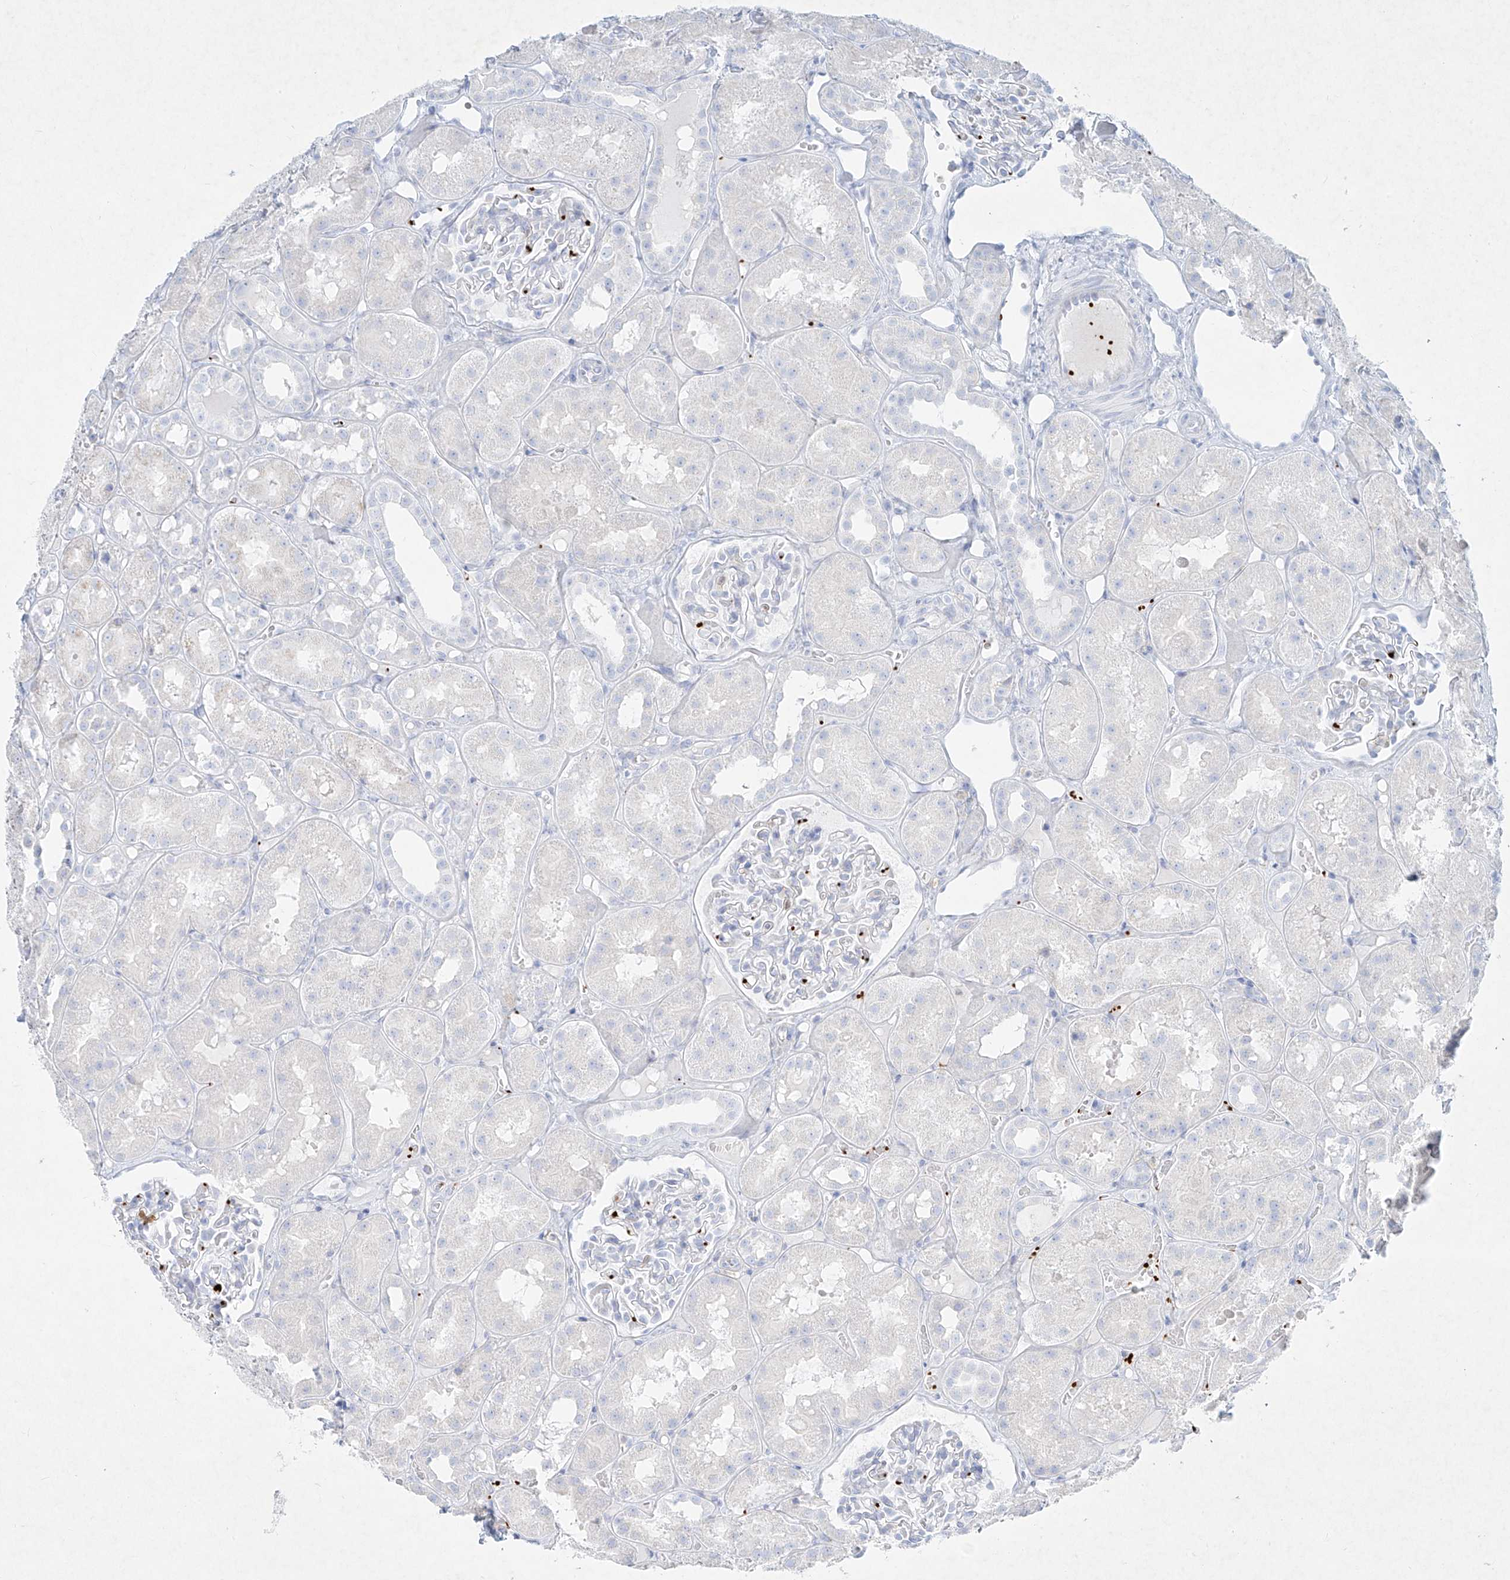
{"staining": {"intensity": "negative", "quantity": "none", "location": "none"}, "tissue": "kidney", "cell_type": "Cells in glomeruli", "image_type": "normal", "snomed": [{"axis": "morphology", "description": "Normal tissue, NOS"}, {"axis": "topography", "description": "Kidney"}], "caption": "Immunohistochemical staining of benign human kidney exhibits no significant expression in cells in glomeruli.", "gene": "PLEK", "patient": {"sex": "male", "age": 16}}